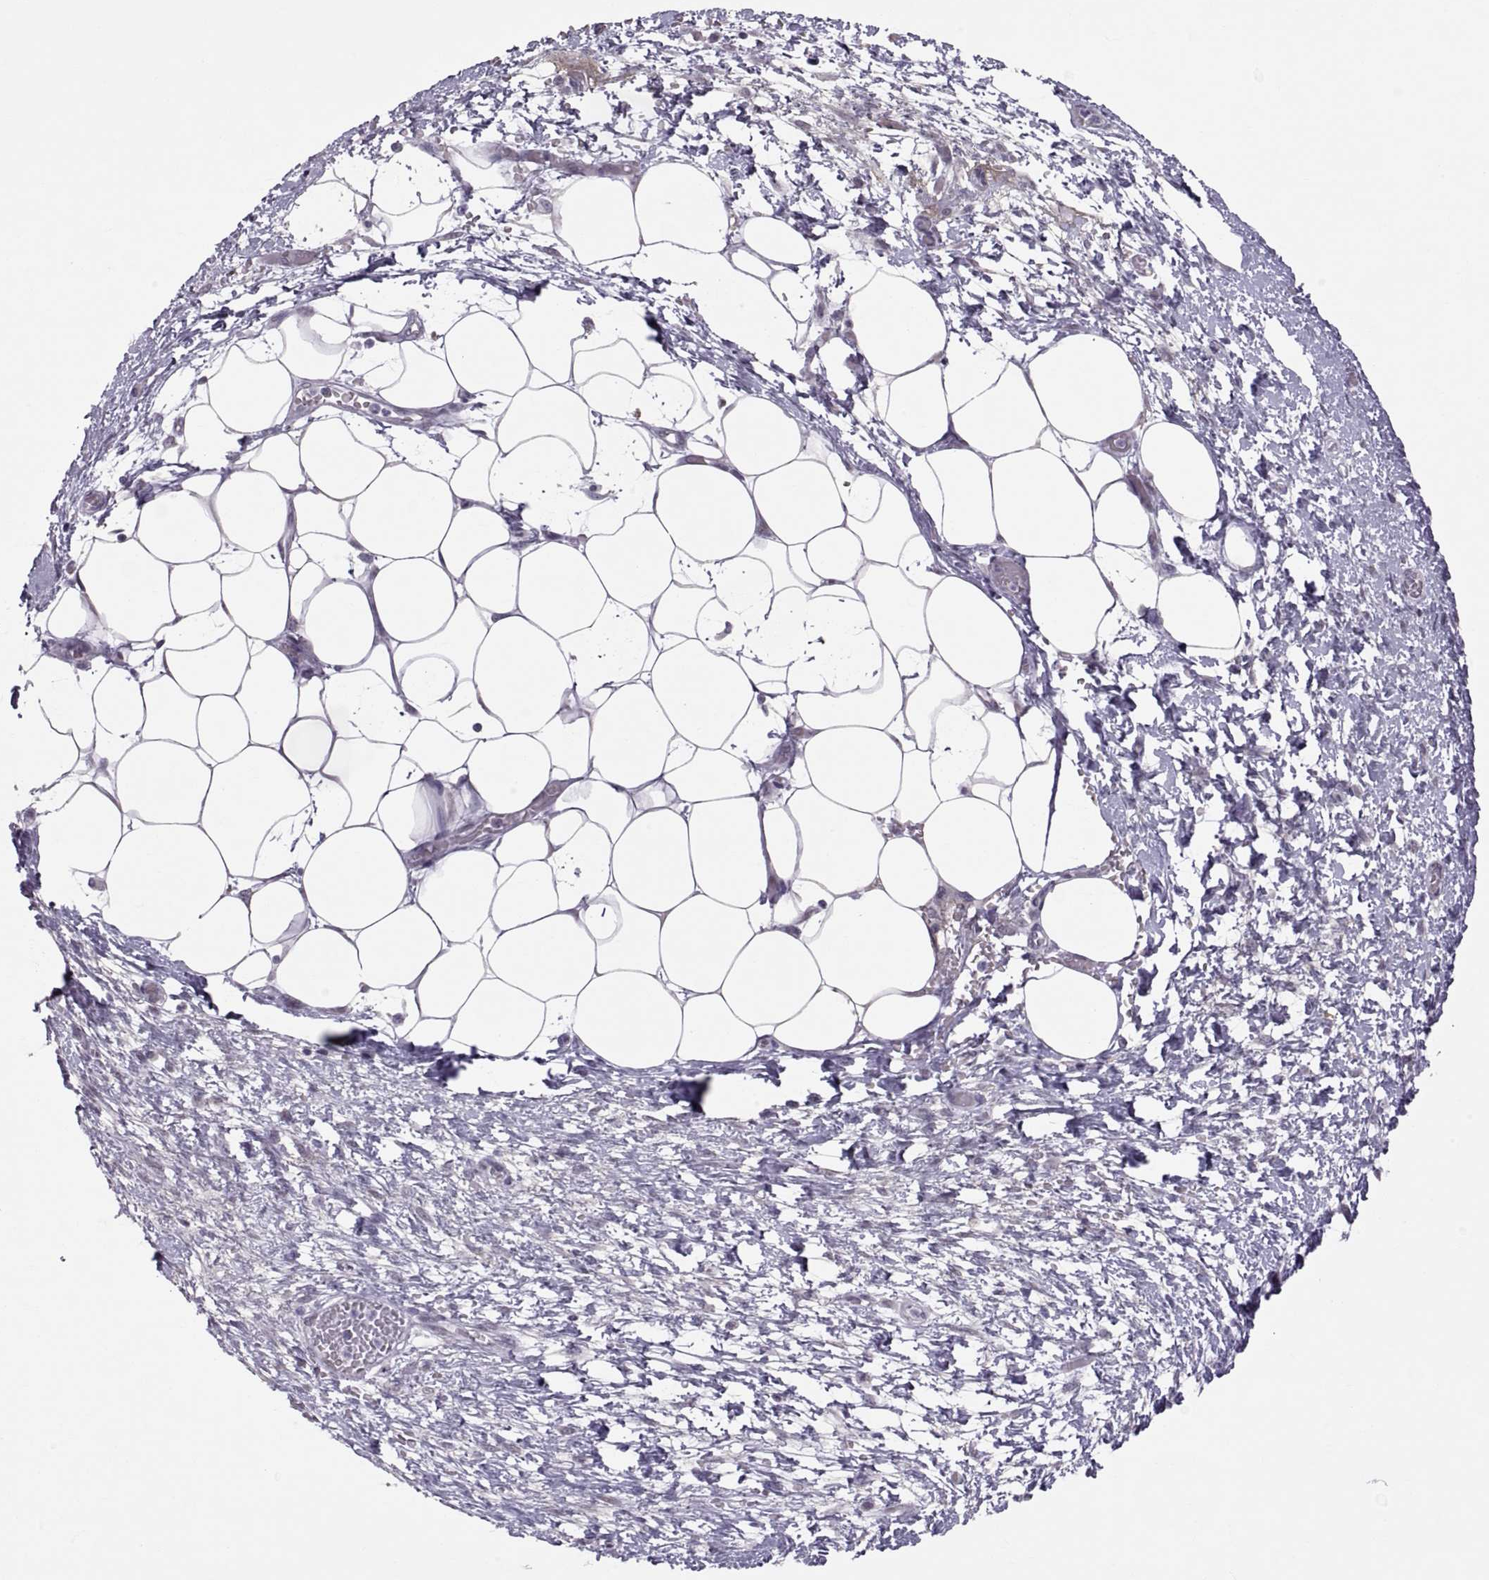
{"staining": {"intensity": "negative", "quantity": "none", "location": "none"}, "tissue": "pancreatic cancer", "cell_type": "Tumor cells", "image_type": "cancer", "snomed": [{"axis": "morphology", "description": "Adenocarcinoma, NOS"}, {"axis": "topography", "description": "Pancreas"}], "caption": "IHC micrograph of pancreatic cancer (adenocarcinoma) stained for a protein (brown), which reveals no staining in tumor cells.", "gene": "KRT77", "patient": {"sex": "female", "age": 72}}